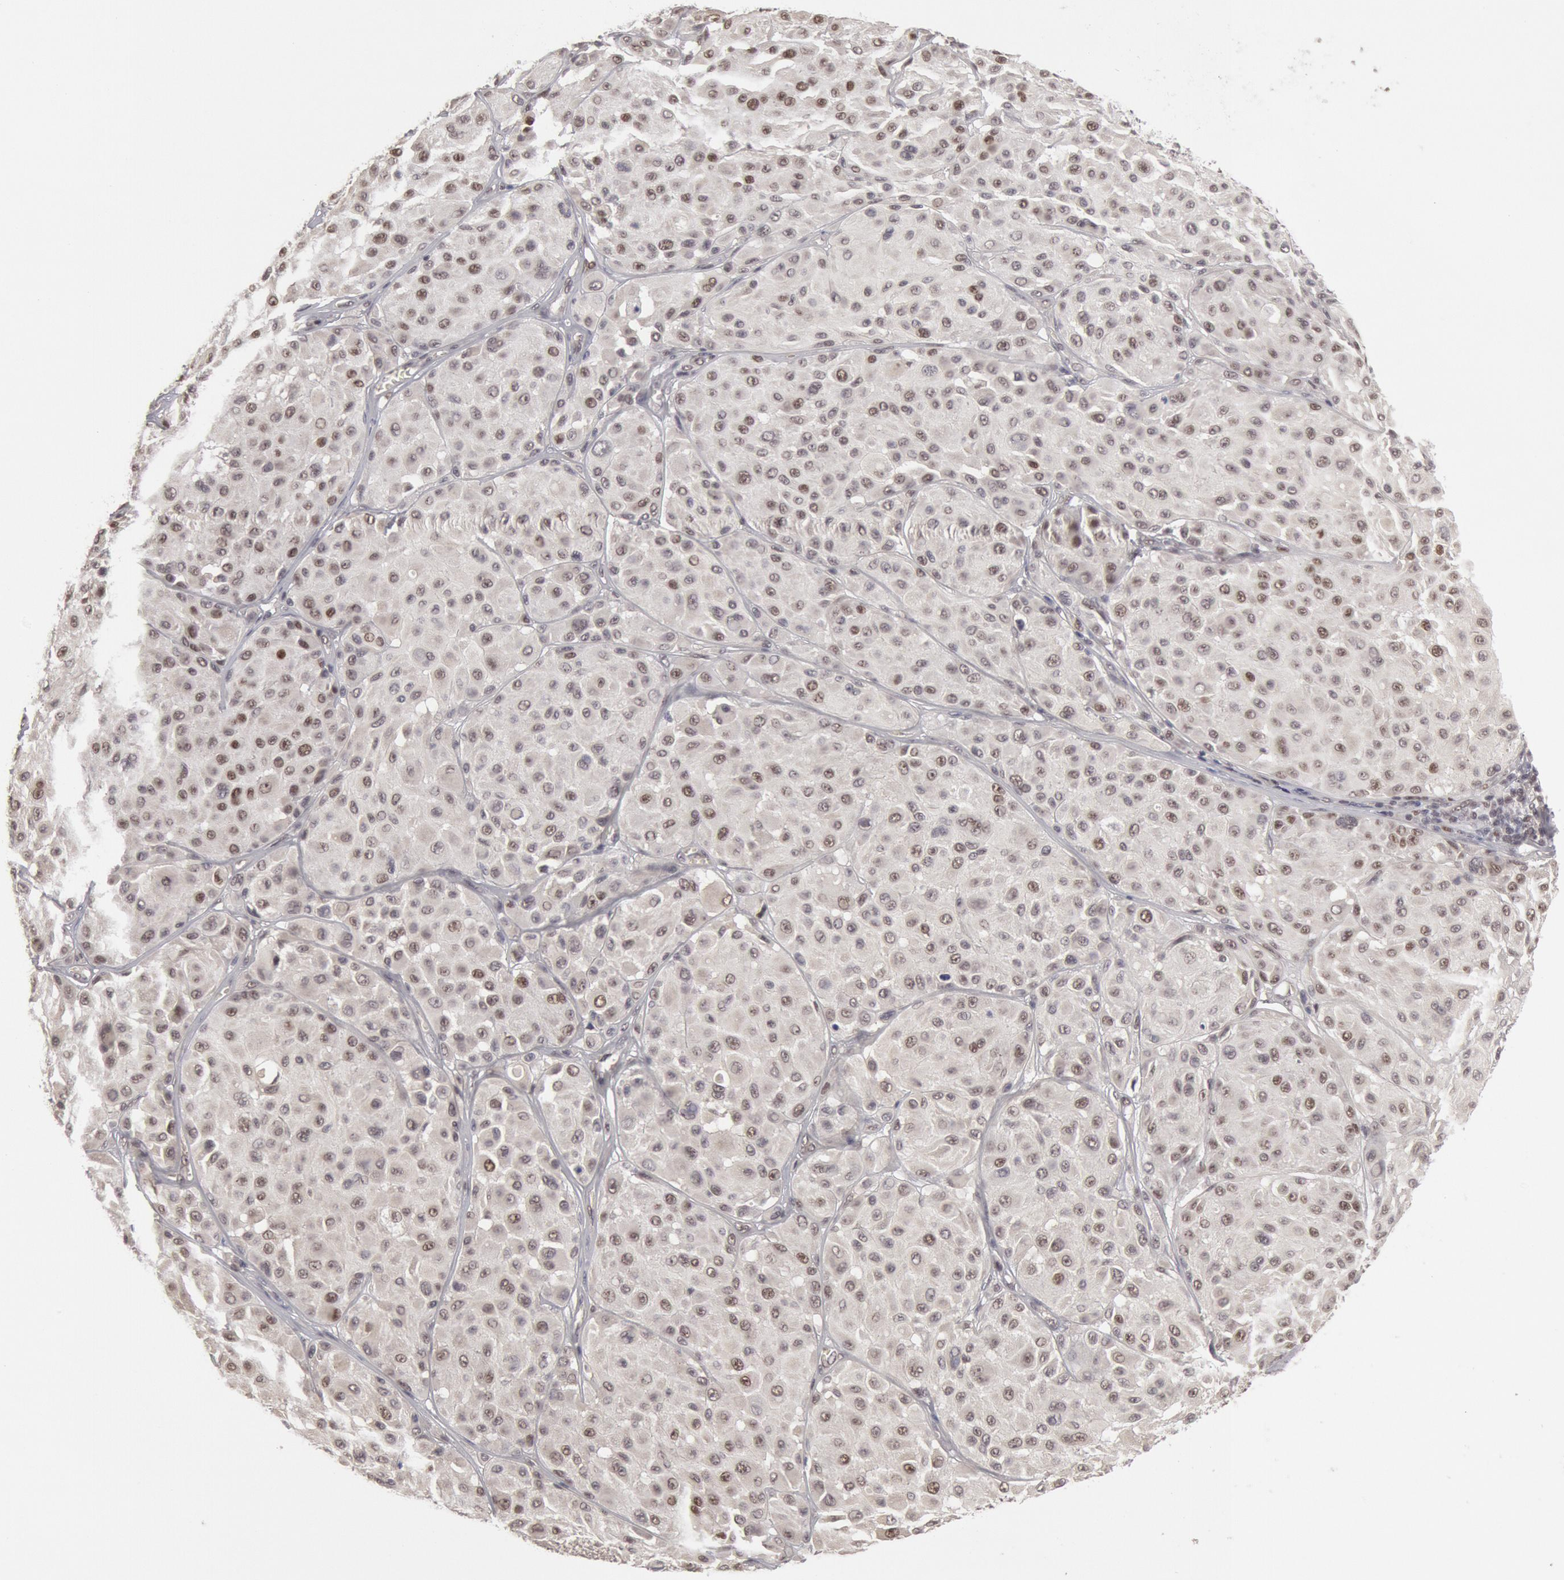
{"staining": {"intensity": "weak", "quantity": "25%-75%", "location": "nuclear"}, "tissue": "melanoma", "cell_type": "Tumor cells", "image_type": "cancer", "snomed": [{"axis": "morphology", "description": "Malignant melanoma, NOS"}, {"axis": "topography", "description": "Skin"}], "caption": "Tumor cells show low levels of weak nuclear staining in approximately 25%-75% of cells in human melanoma.", "gene": "PPP4R3B", "patient": {"sex": "male", "age": 36}}